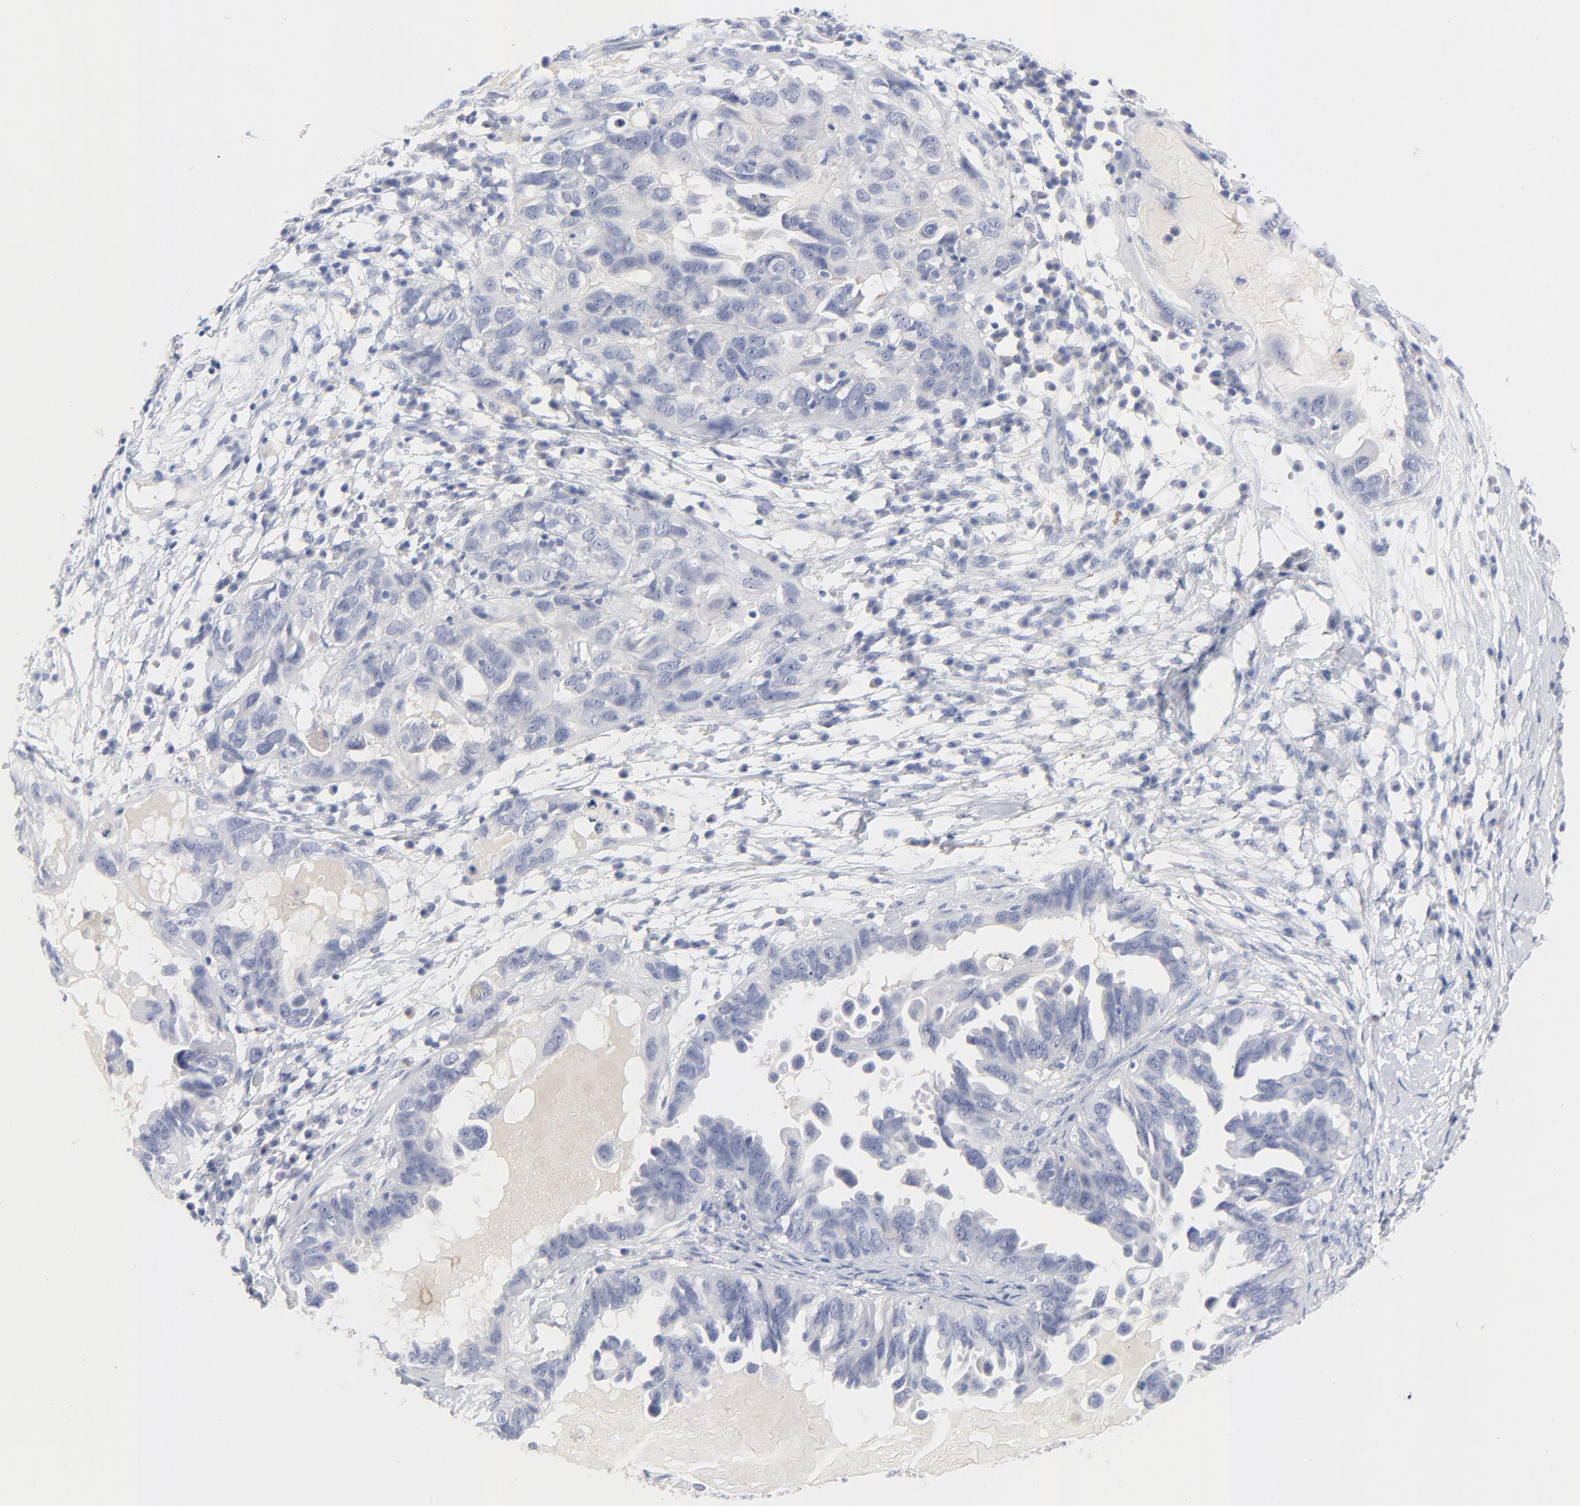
{"staining": {"intensity": "negative", "quantity": "none", "location": "none"}, "tissue": "ovarian cancer", "cell_type": "Tumor cells", "image_type": "cancer", "snomed": [{"axis": "morphology", "description": "Cystadenocarcinoma, serous, NOS"}, {"axis": "topography", "description": "Ovary"}], "caption": "Ovarian cancer (serous cystadenocarcinoma) stained for a protein using immunohistochemistry exhibits no staining tumor cells.", "gene": "CLEC4G", "patient": {"sex": "female", "age": 82}}